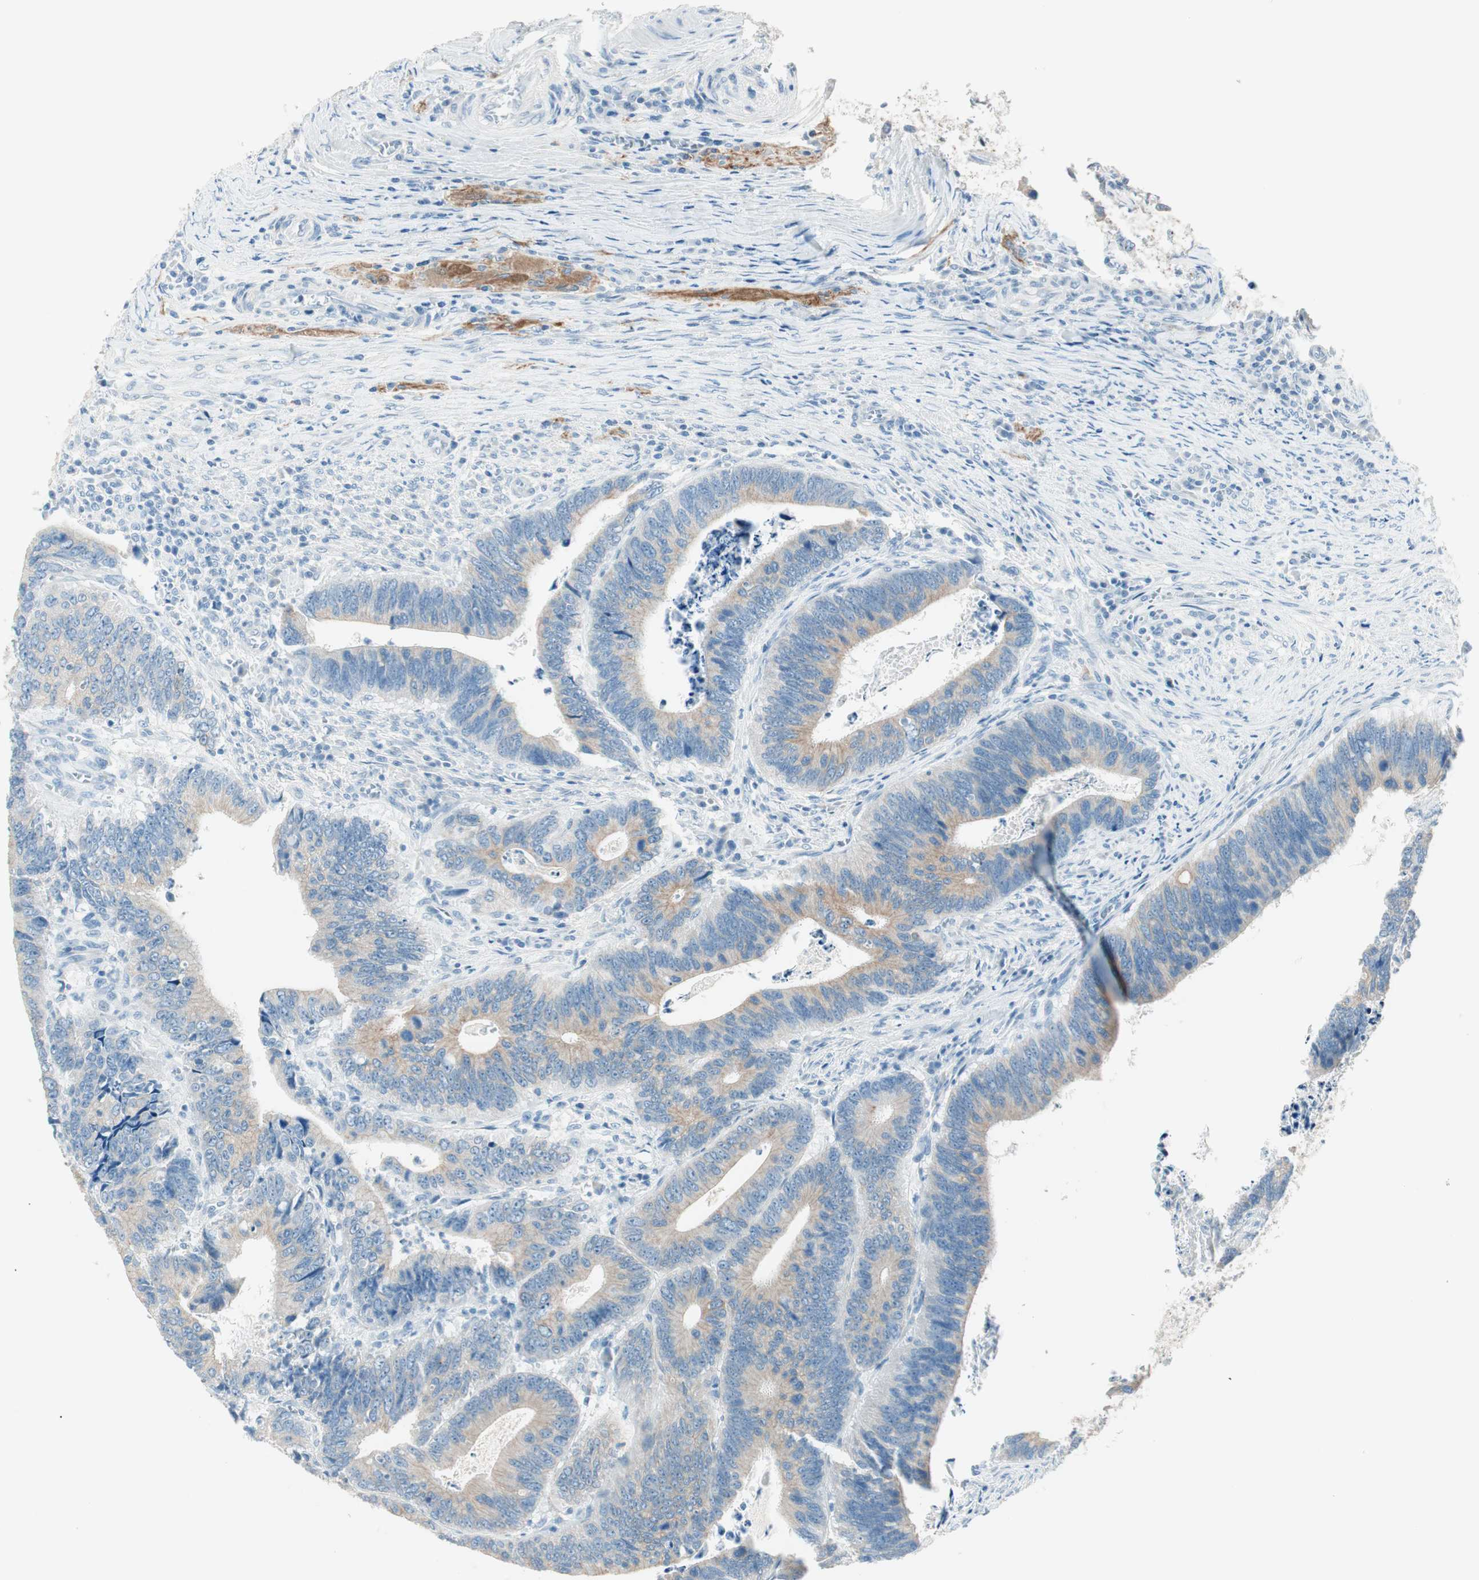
{"staining": {"intensity": "moderate", "quantity": ">75%", "location": "cytoplasmic/membranous"}, "tissue": "colorectal cancer", "cell_type": "Tumor cells", "image_type": "cancer", "snomed": [{"axis": "morphology", "description": "Adenocarcinoma, NOS"}, {"axis": "topography", "description": "Colon"}], "caption": "Approximately >75% of tumor cells in adenocarcinoma (colorectal) demonstrate moderate cytoplasmic/membranous protein staining as visualized by brown immunohistochemical staining.", "gene": "GNAO1", "patient": {"sex": "male", "age": 72}}